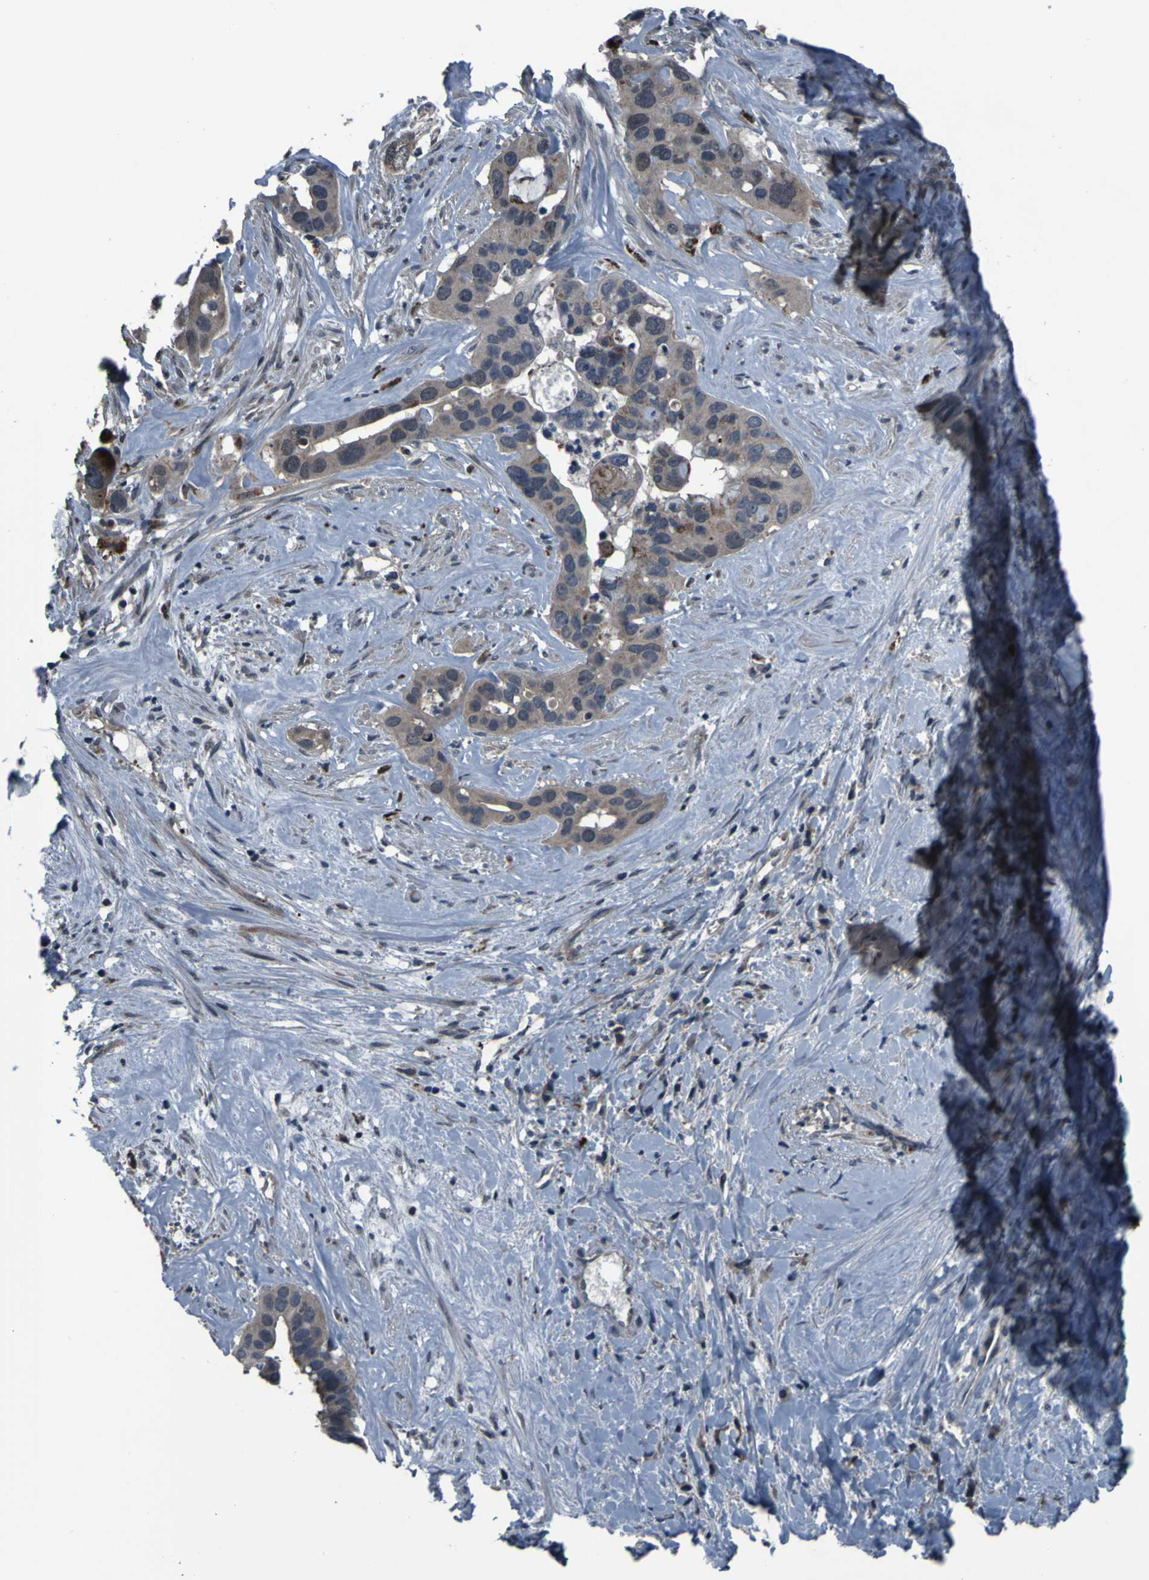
{"staining": {"intensity": "weak", "quantity": ">75%", "location": "cytoplasmic/membranous"}, "tissue": "liver cancer", "cell_type": "Tumor cells", "image_type": "cancer", "snomed": [{"axis": "morphology", "description": "Cholangiocarcinoma"}, {"axis": "topography", "description": "Liver"}], "caption": "Immunohistochemical staining of liver cancer reveals weak cytoplasmic/membranous protein expression in about >75% of tumor cells.", "gene": "OSTM1", "patient": {"sex": "female", "age": 65}}